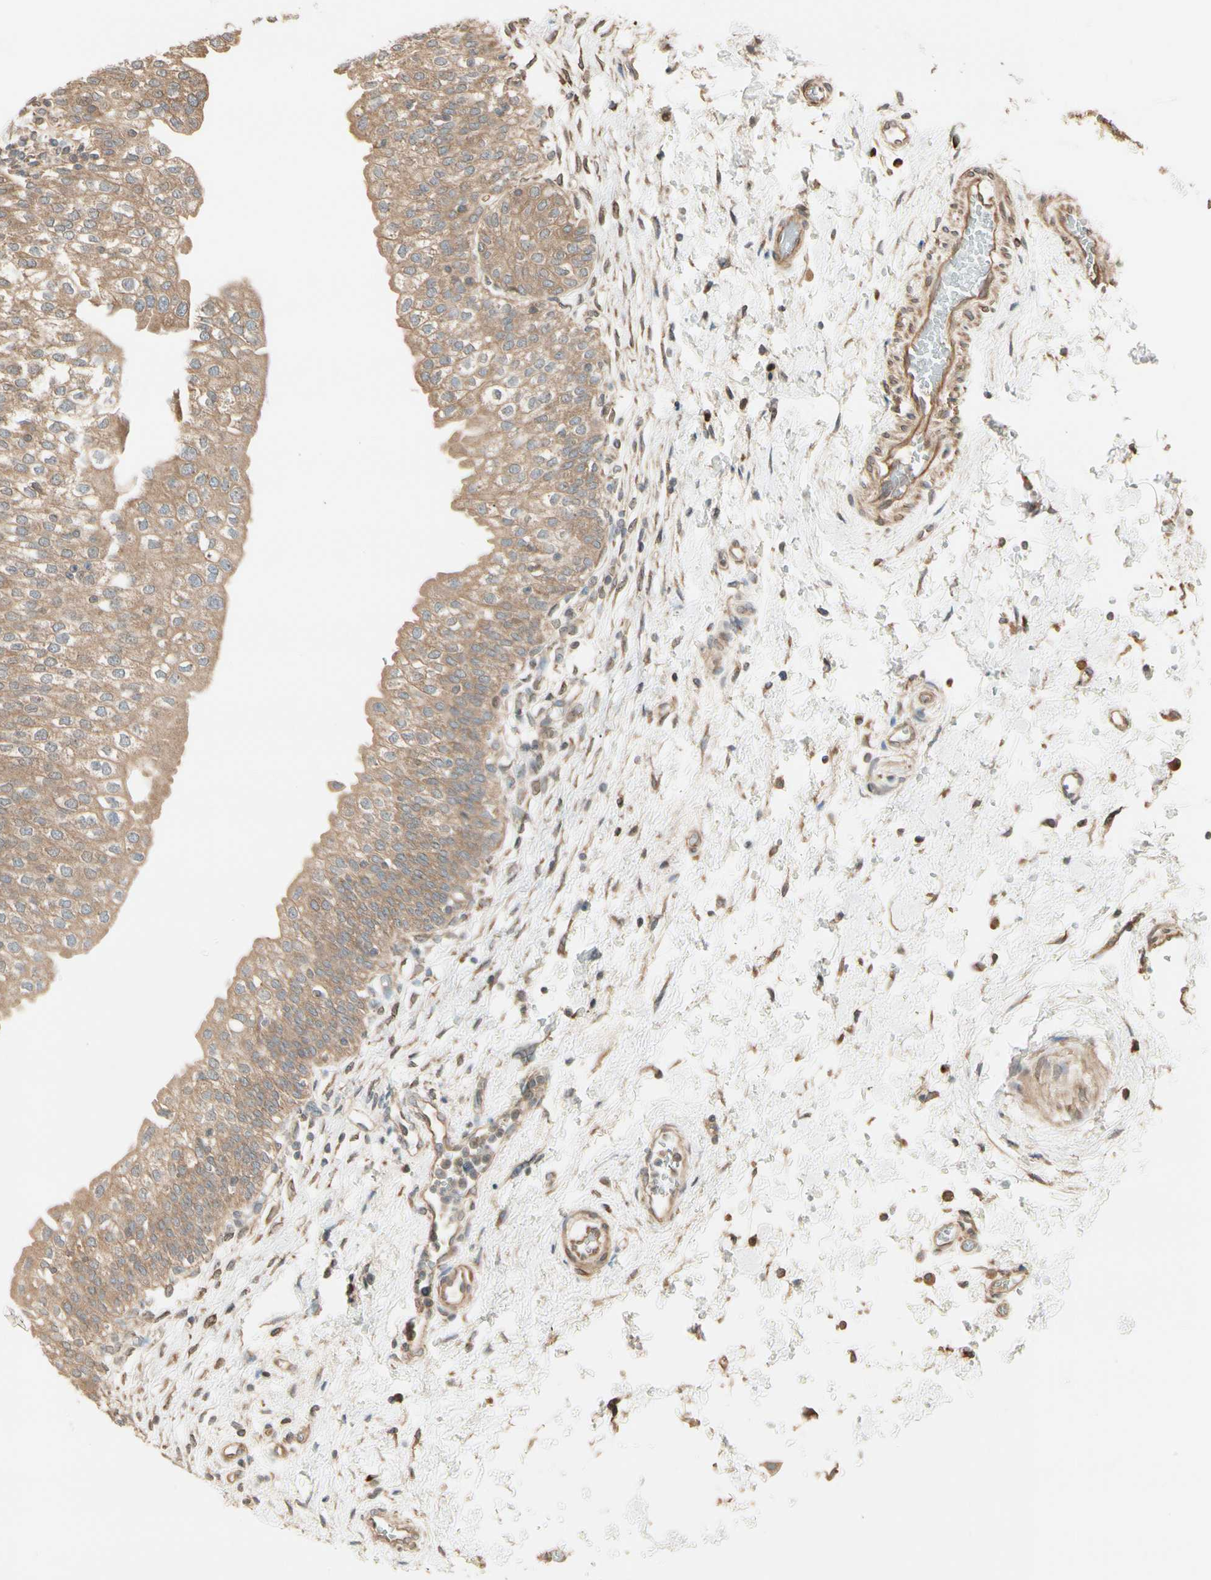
{"staining": {"intensity": "moderate", "quantity": ">75%", "location": "cytoplasmic/membranous"}, "tissue": "urinary bladder", "cell_type": "Urothelial cells", "image_type": "normal", "snomed": [{"axis": "morphology", "description": "Normal tissue, NOS"}, {"axis": "topography", "description": "Urinary bladder"}], "caption": "The micrograph displays immunohistochemical staining of unremarkable urinary bladder. There is moderate cytoplasmic/membranous expression is seen in about >75% of urothelial cells. (brown staining indicates protein expression, while blue staining denotes nuclei).", "gene": "IRAG1", "patient": {"sex": "male", "age": 55}}